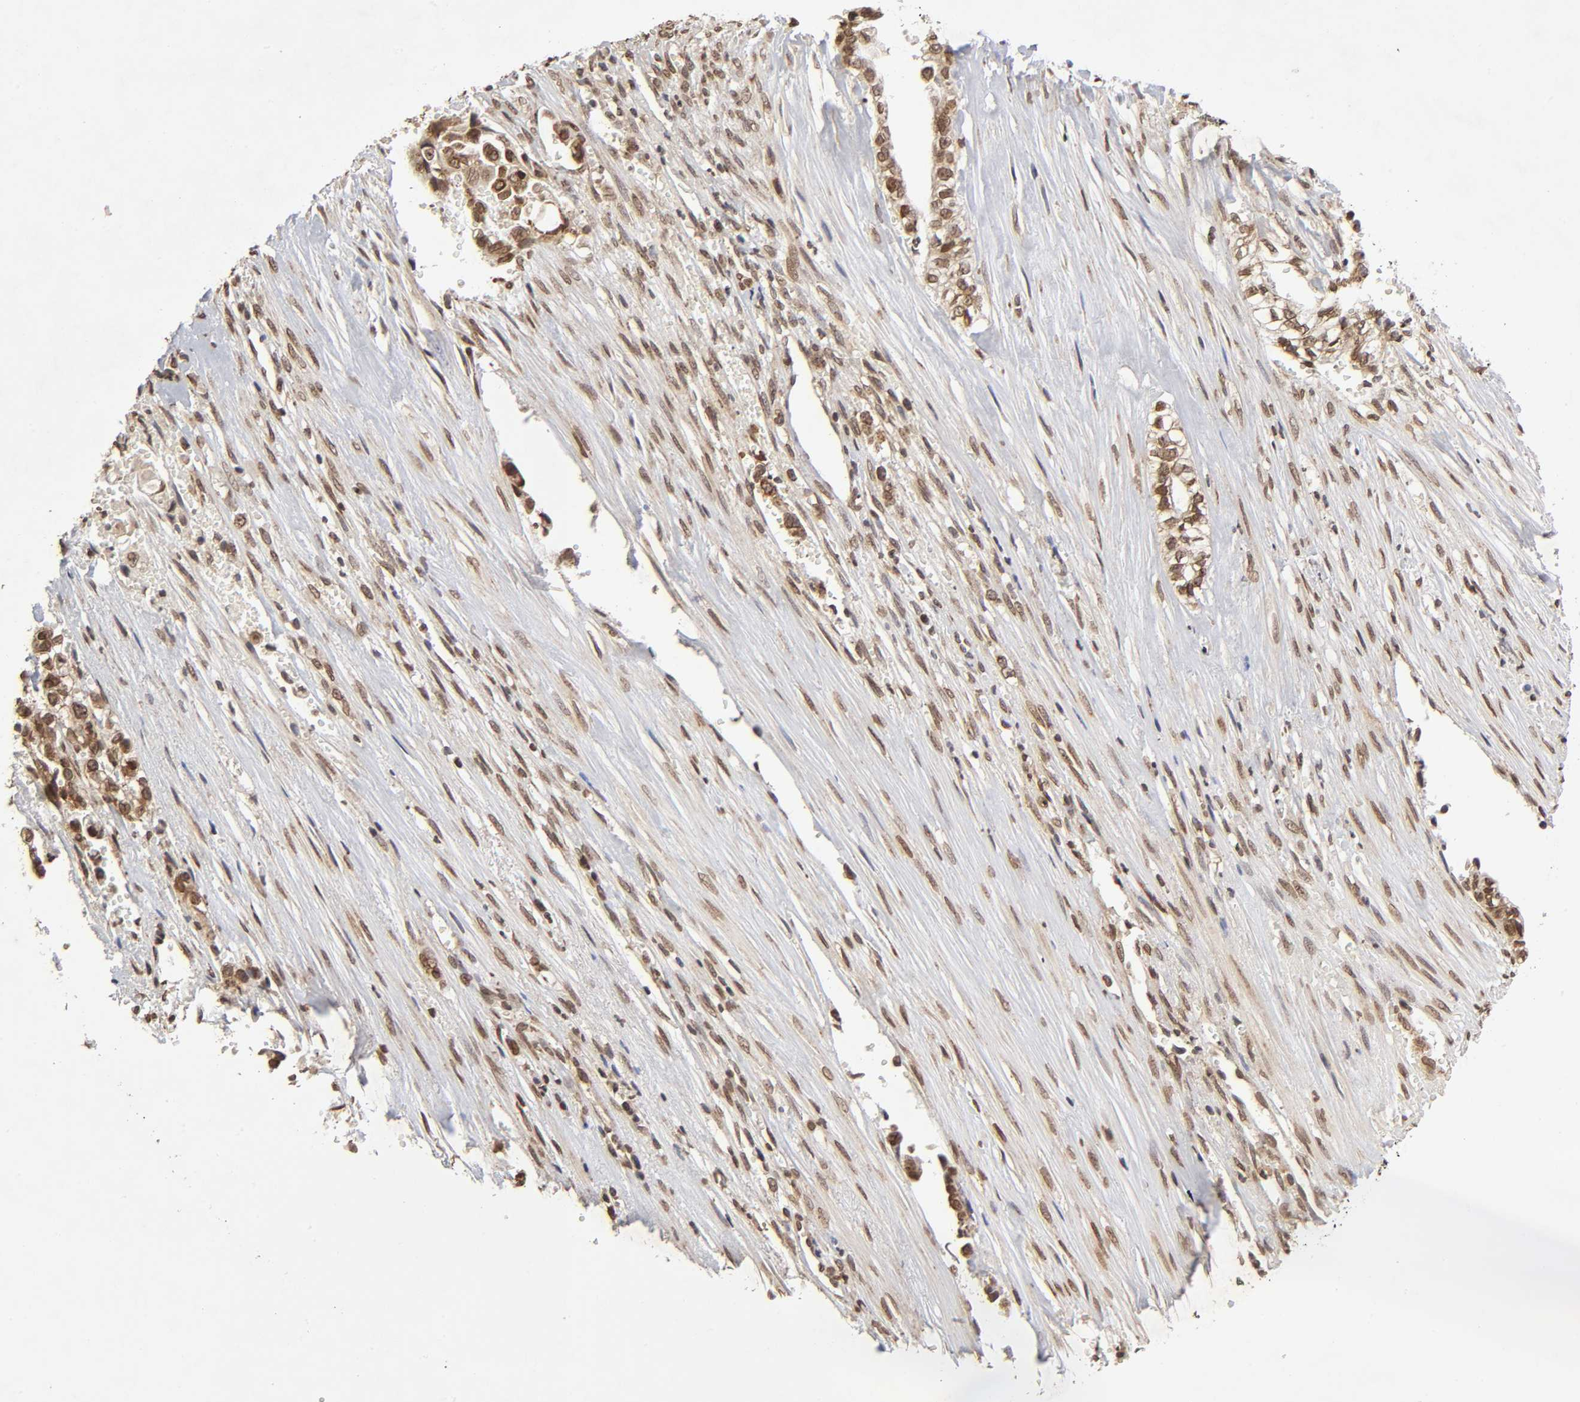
{"staining": {"intensity": "moderate", "quantity": ">75%", "location": "nuclear"}, "tissue": "liver cancer", "cell_type": "Tumor cells", "image_type": "cancer", "snomed": [{"axis": "morphology", "description": "Cholangiocarcinoma"}, {"axis": "topography", "description": "Liver"}], "caption": "Immunohistochemical staining of human liver cancer exhibits medium levels of moderate nuclear protein expression in approximately >75% of tumor cells. (DAB (3,3'-diaminobenzidine) IHC with brightfield microscopy, high magnification).", "gene": "MLLT6", "patient": {"sex": "female", "age": 70}}